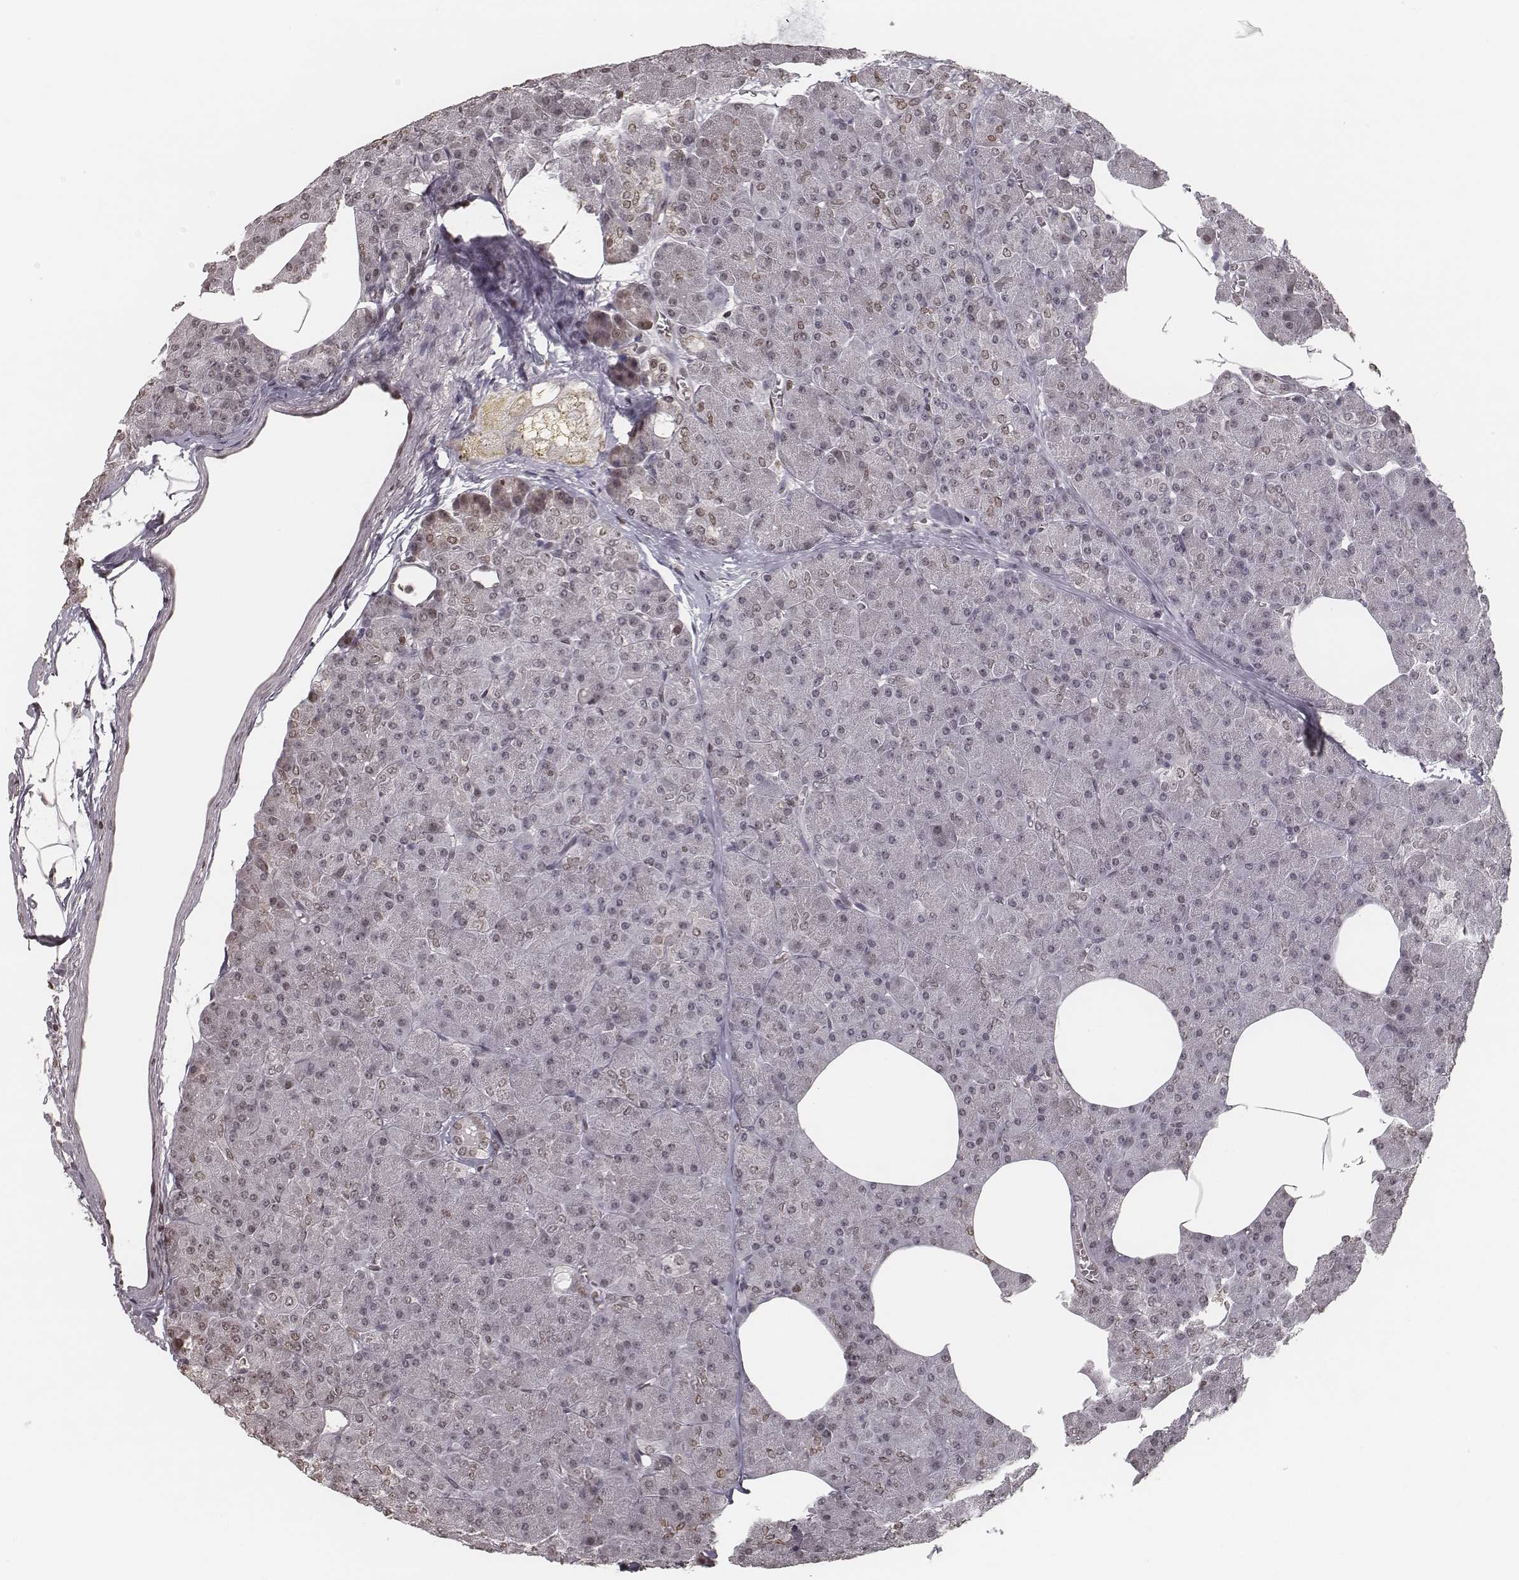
{"staining": {"intensity": "moderate", "quantity": "<25%", "location": "nuclear"}, "tissue": "pancreas", "cell_type": "Exocrine glandular cells", "image_type": "normal", "snomed": [{"axis": "morphology", "description": "Normal tissue, NOS"}, {"axis": "topography", "description": "Pancreas"}], "caption": "A brown stain shows moderate nuclear staining of a protein in exocrine glandular cells of benign human pancreas.", "gene": "HMGA2", "patient": {"sex": "female", "age": 45}}